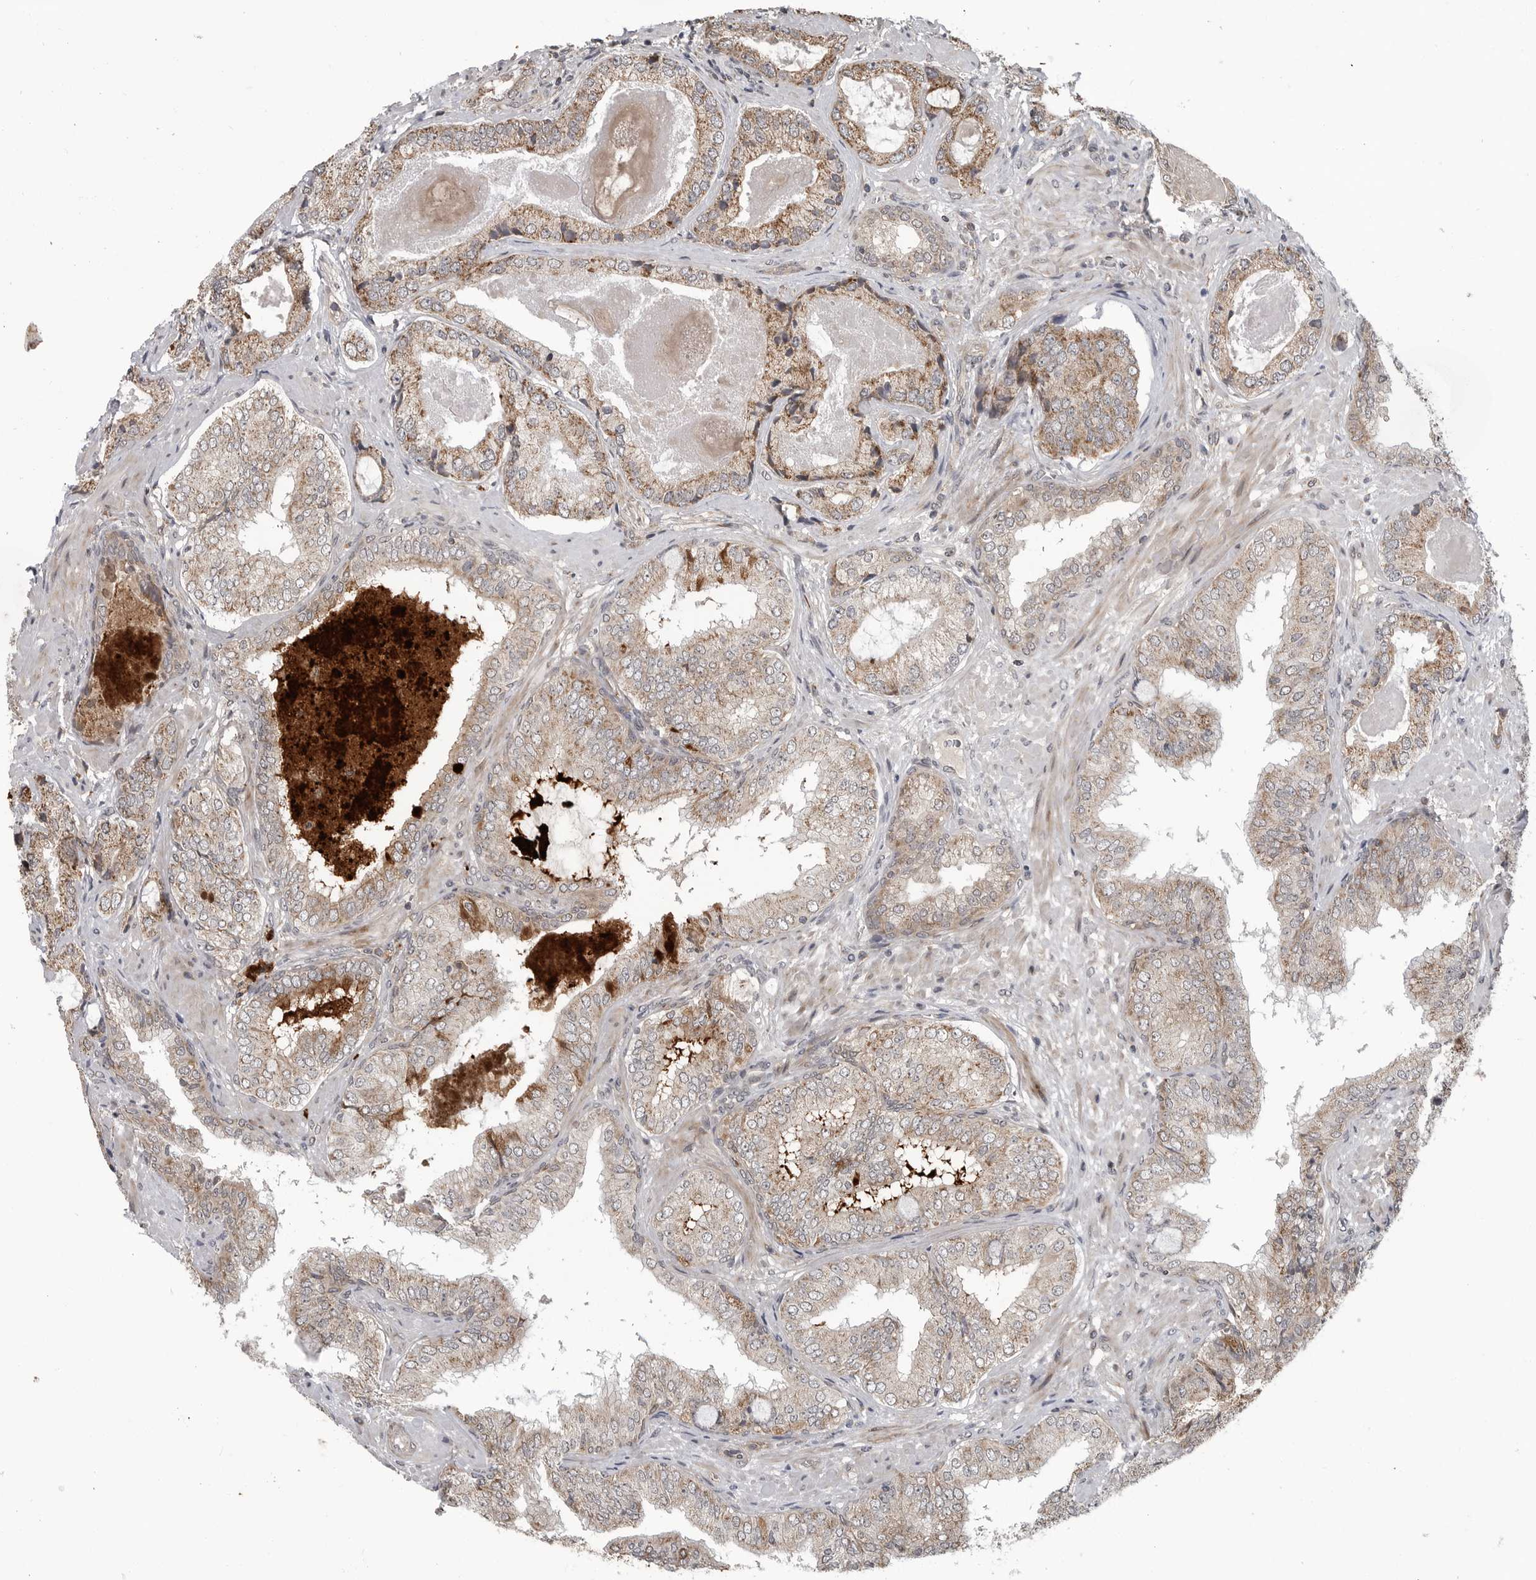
{"staining": {"intensity": "moderate", "quantity": ">75%", "location": "cytoplasmic/membranous"}, "tissue": "prostate cancer", "cell_type": "Tumor cells", "image_type": "cancer", "snomed": [{"axis": "morphology", "description": "Normal tissue, NOS"}, {"axis": "morphology", "description": "Adenocarcinoma, High grade"}, {"axis": "topography", "description": "Prostate"}, {"axis": "topography", "description": "Peripheral nerve tissue"}], "caption": "Immunohistochemical staining of human high-grade adenocarcinoma (prostate) exhibits medium levels of moderate cytoplasmic/membranous staining in about >75% of tumor cells.", "gene": "FAAP100", "patient": {"sex": "male", "age": 59}}